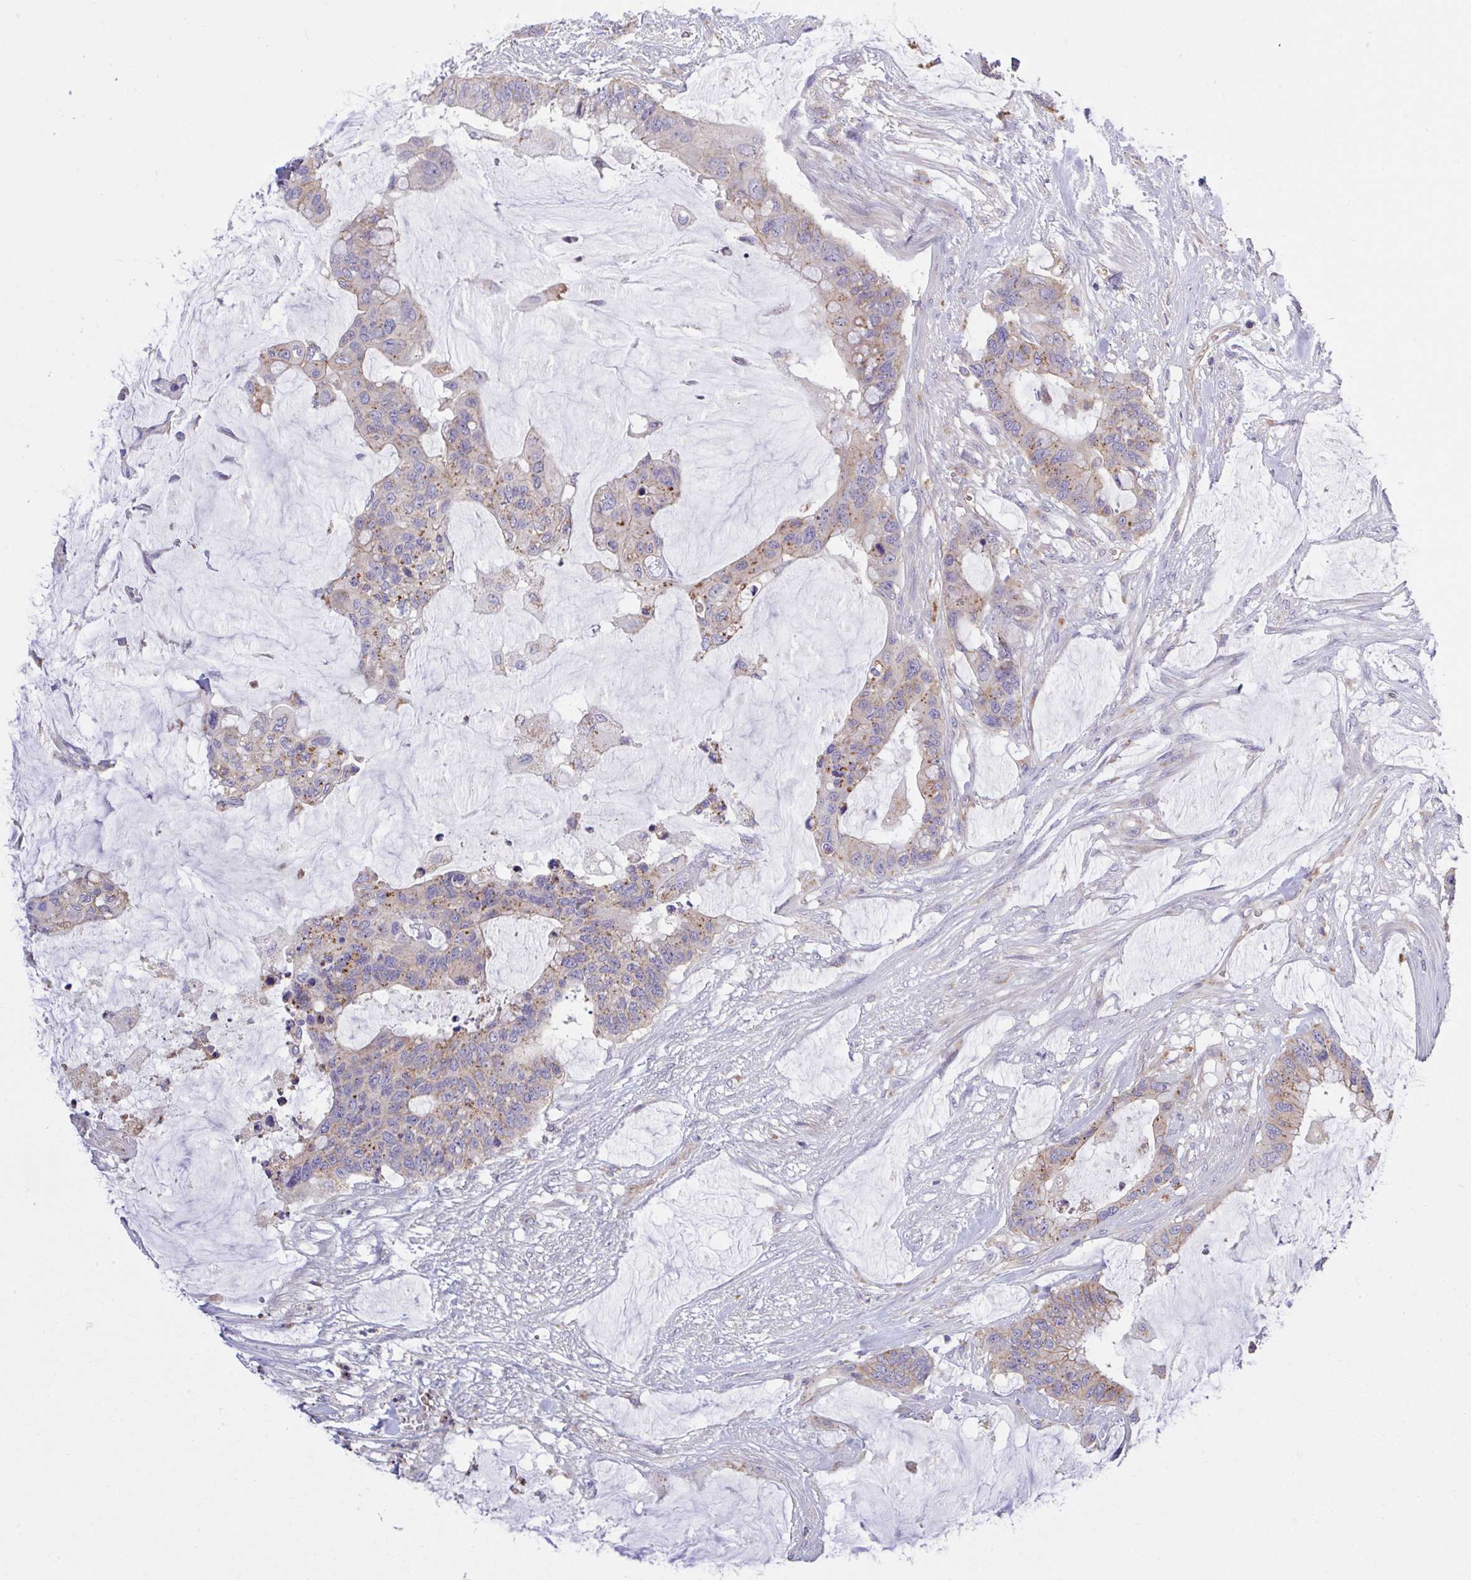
{"staining": {"intensity": "moderate", "quantity": "25%-75%", "location": "cytoplasmic/membranous"}, "tissue": "colorectal cancer", "cell_type": "Tumor cells", "image_type": "cancer", "snomed": [{"axis": "morphology", "description": "Adenocarcinoma, NOS"}, {"axis": "topography", "description": "Rectum"}], "caption": "A brown stain highlights moderate cytoplasmic/membranous staining of a protein in human colorectal cancer tumor cells. Using DAB (brown) and hematoxylin (blue) stains, captured at high magnification using brightfield microscopy.", "gene": "C4orf36", "patient": {"sex": "female", "age": 59}}